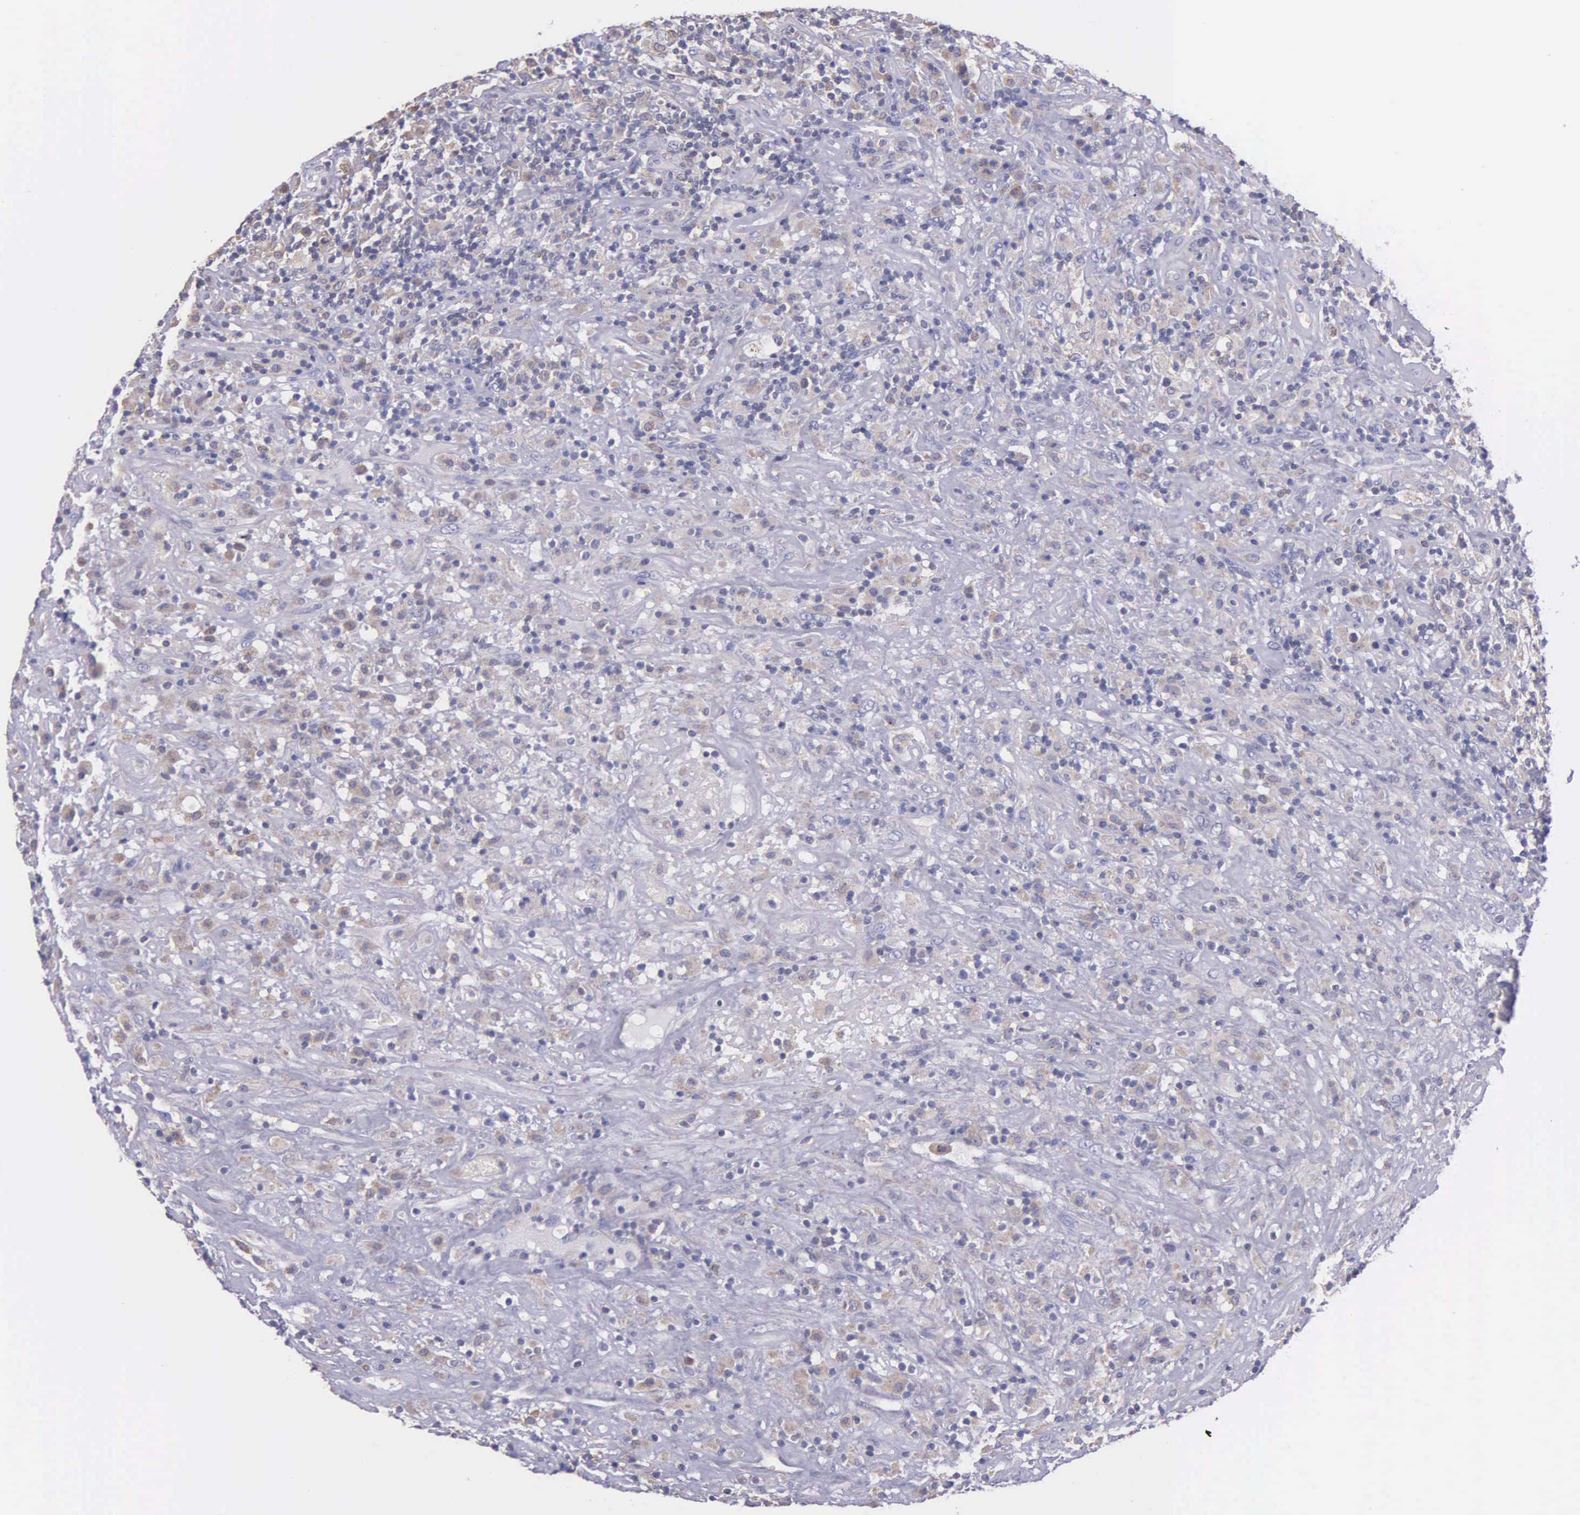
{"staining": {"intensity": "weak", "quantity": ">75%", "location": "cytoplasmic/membranous"}, "tissue": "lymphoma", "cell_type": "Tumor cells", "image_type": "cancer", "snomed": [{"axis": "morphology", "description": "Hodgkin's disease, NOS"}, {"axis": "topography", "description": "Lymph node"}], "caption": "Hodgkin's disease stained with a protein marker displays weak staining in tumor cells.", "gene": "MIA2", "patient": {"sex": "male", "age": 46}}